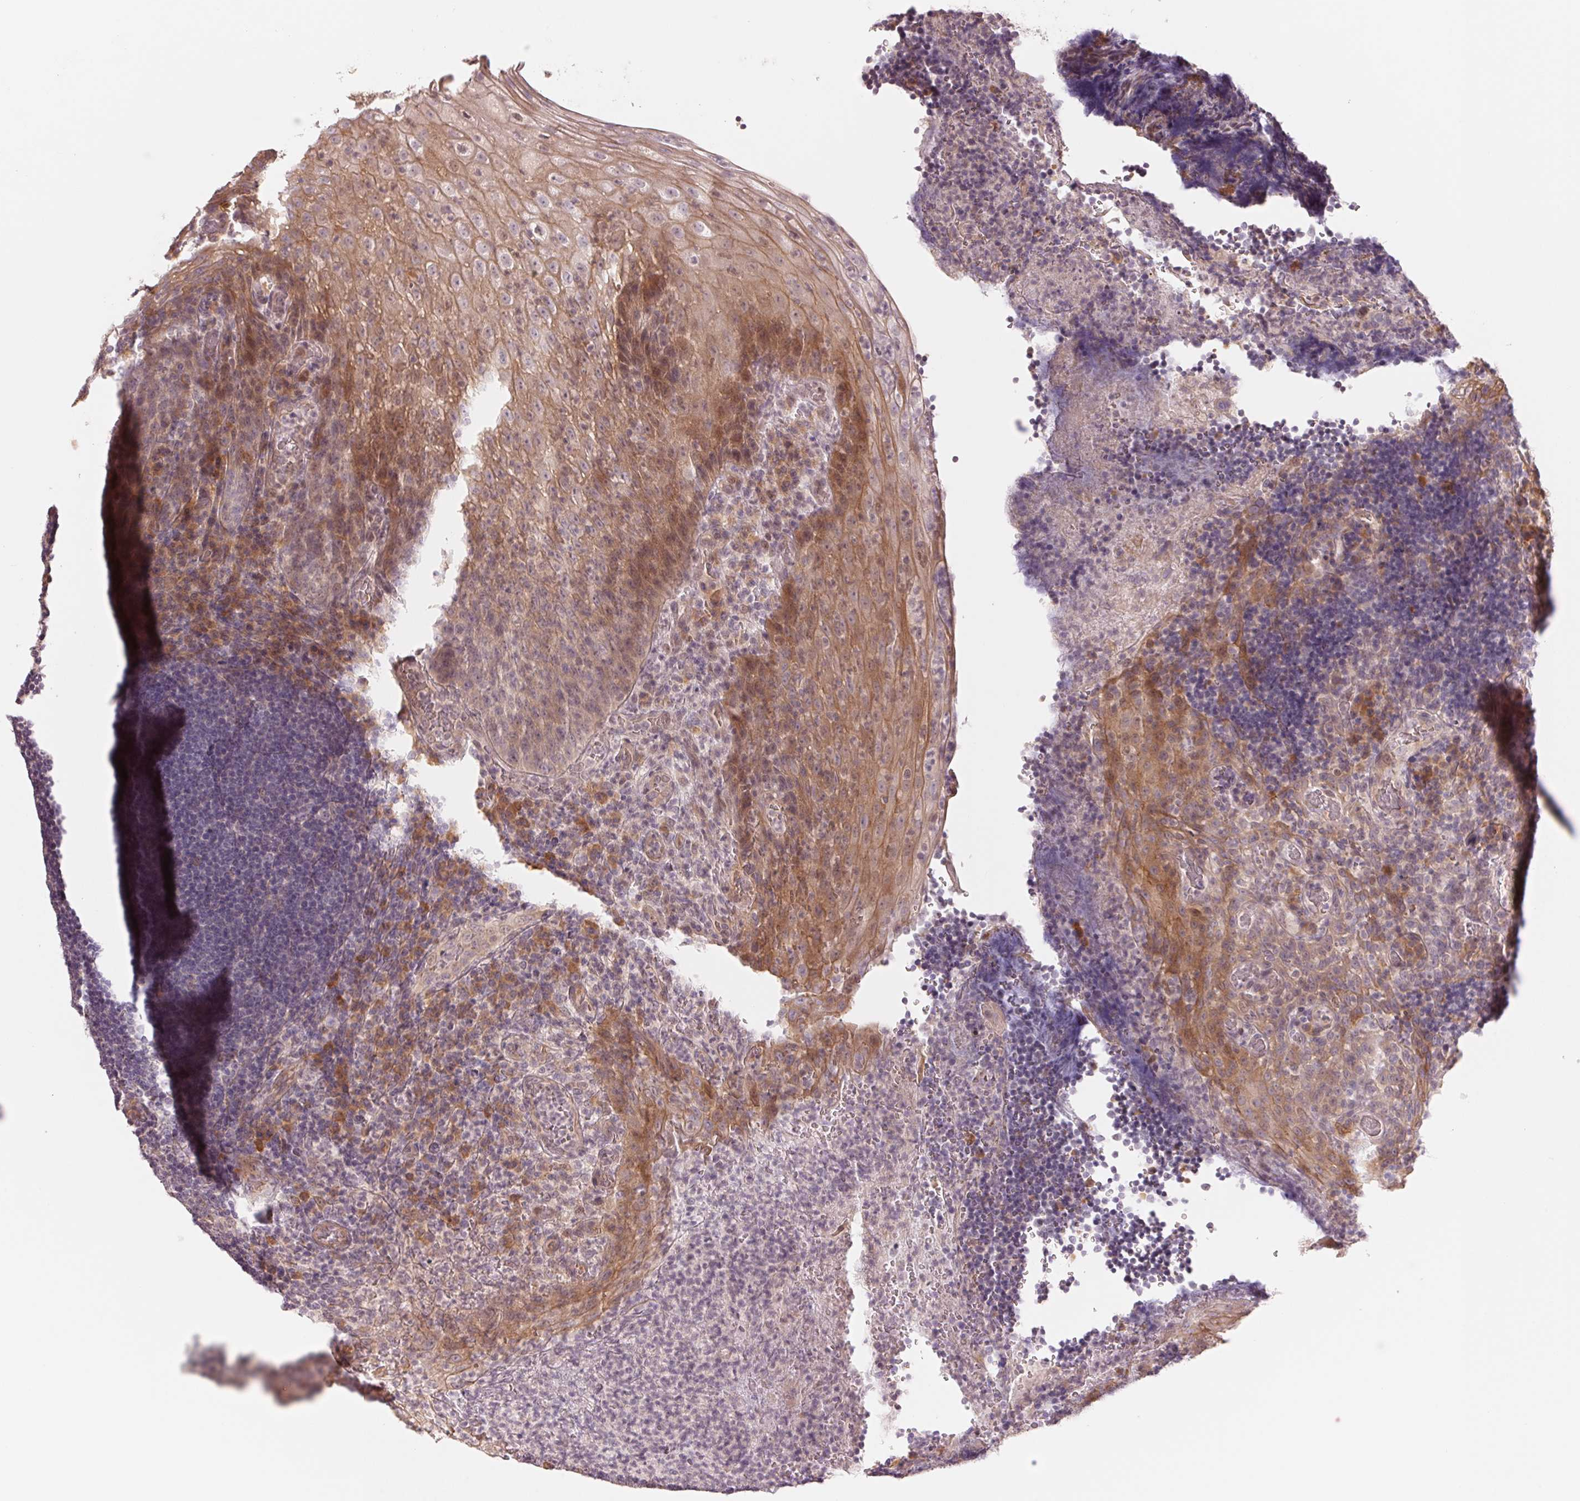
{"staining": {"intensity": "weak", "quantity": "<25%", "location": "cytoplasmic/membranous"}, "tissue": "tonsil", "cell_type": "Germinal center cells", "image_type": "normal", "snomed": [{"axis": "morphology", "description": "Normal tissue, NOS"}, {"axis": "topography", "description": "Tonsil"}], "caption": "Tonsil stained for a protein using immunohistochemistry reveals no positivity germinal center cells.", "gene": "DENND2C", "patient": {"sex": "male", "age": 17}}